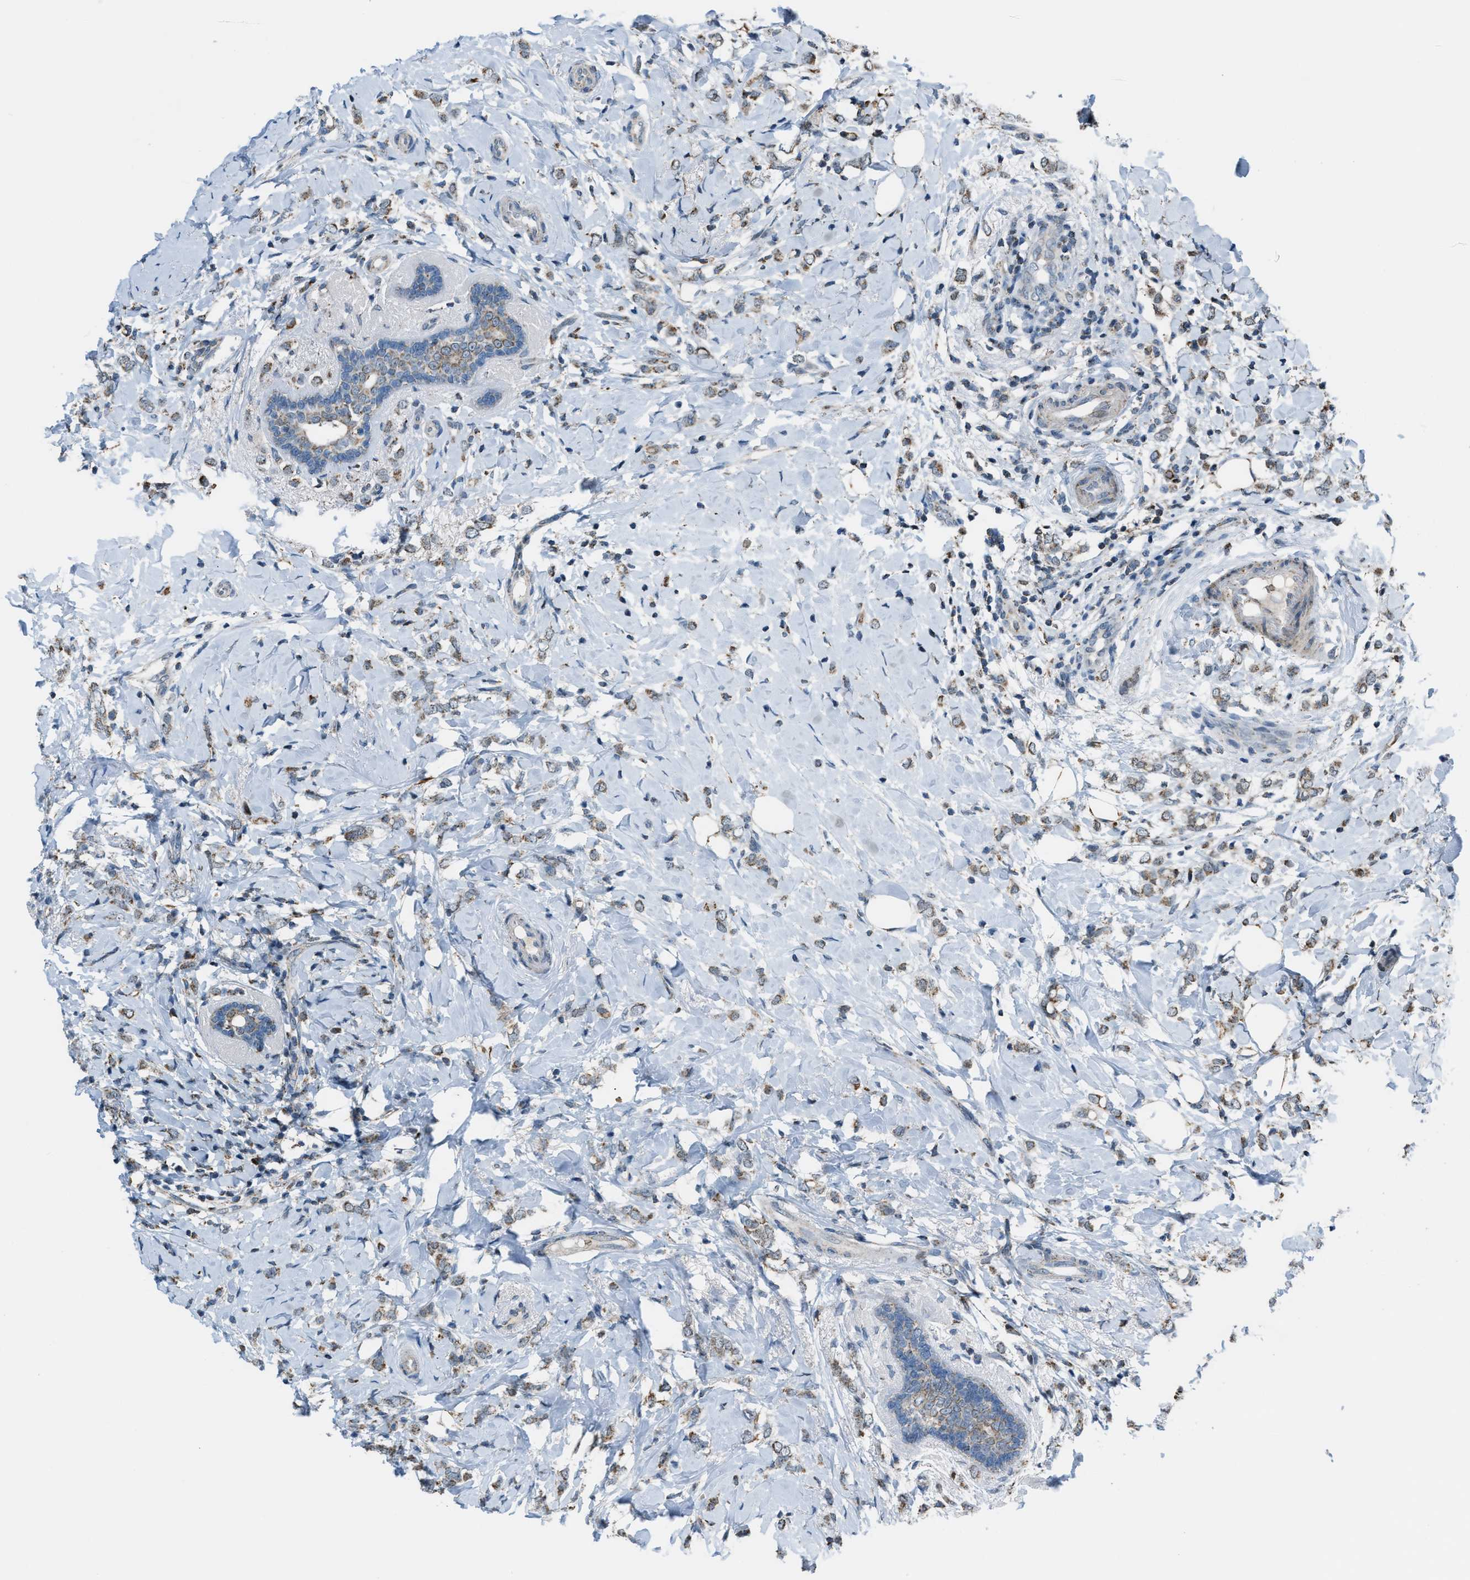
{"staining": {"intensity": "weak", "quantity": ">75%", "location": "cytoplasmic/membranous"}, "tissue": "breast cancer", "cell_type": "Tumor cells", "image_type": "cancer", "snomed": [{"axis": "morphology", "description": "Normal tissue, NOS"}, {"axis": "morphology", "description": "Lobular carcinoma"}, {"axis": "topography", "description": "Breast"}], "caption": "About >75% of tumor cells in human breast lobular carcinoma exhibit weak cytoplasmic/membranous protein positivity as visualized by brown immunohistochemical staining.", "gene": "CHN2", "patient": {"sex": "female", "age": 47}}